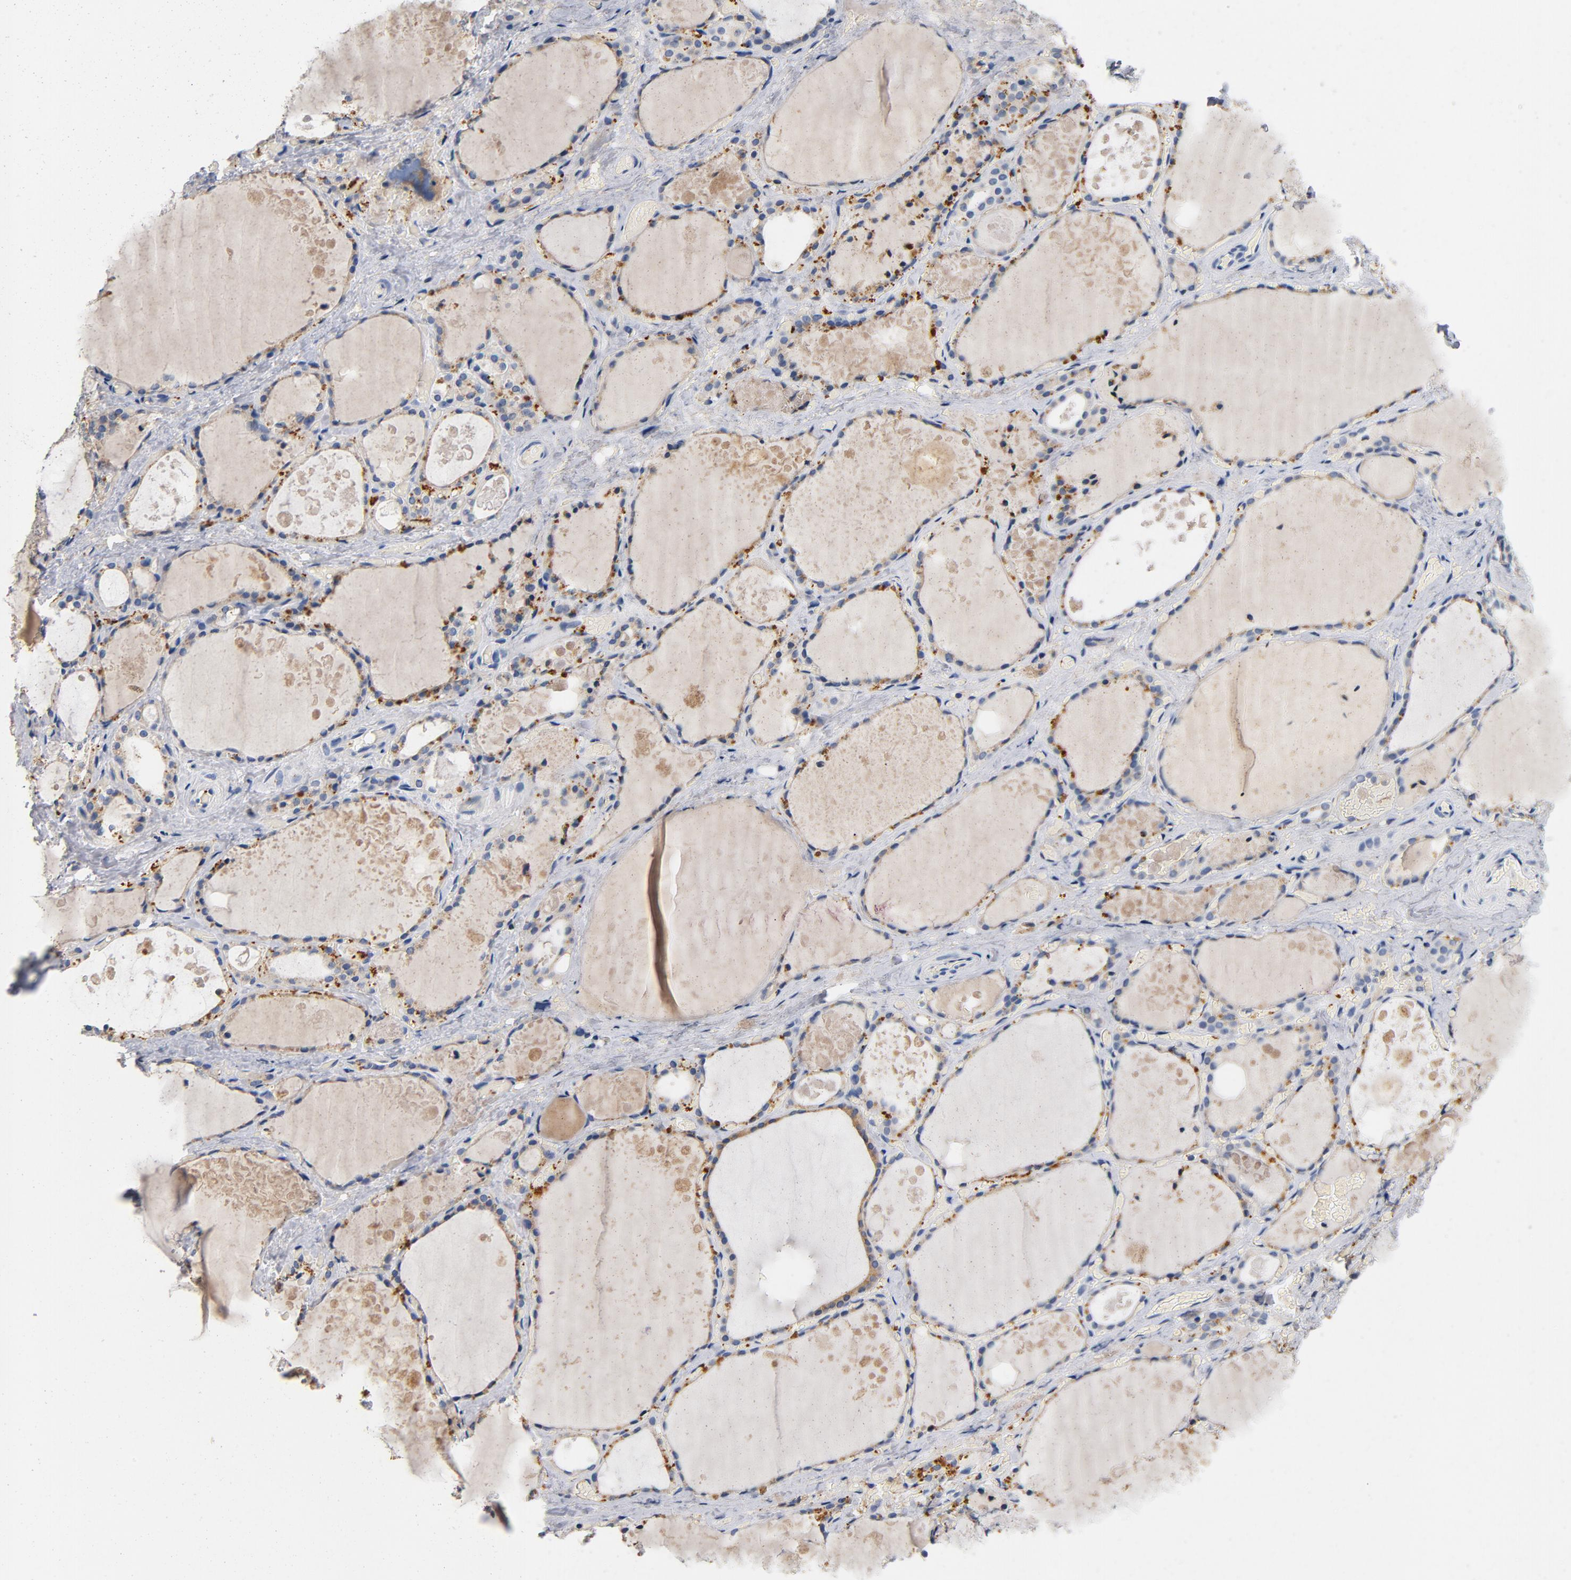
{"staining": {"intensity": "moderate", "quantity": "25%-75%", "location": "cytoplasmic/membranous"}, "tissue": "thyroid gland", "cell_type": "Glandular cells", "image_type": "normal", "snomed": [{"axis": "morphology", "description": "Normal tissue, NOS"}, {"axis": "topography", "description": "Thyroid gland"}], "caption": "Immunohistochemistry staining of unremarkable thyroid gland, which shows medium levels of moderate cytoplasmic/membranous expression in approximately 25%-75% of glandular cells indicating moderate cytoplasmic/membranous protein expression. The staining was performed using DAB (brown) for protein detection and nuclei were counterstained in hematoxylin (blue).", "gene": "LMAN2", "patient": {"sex": "male", "age": 61}}